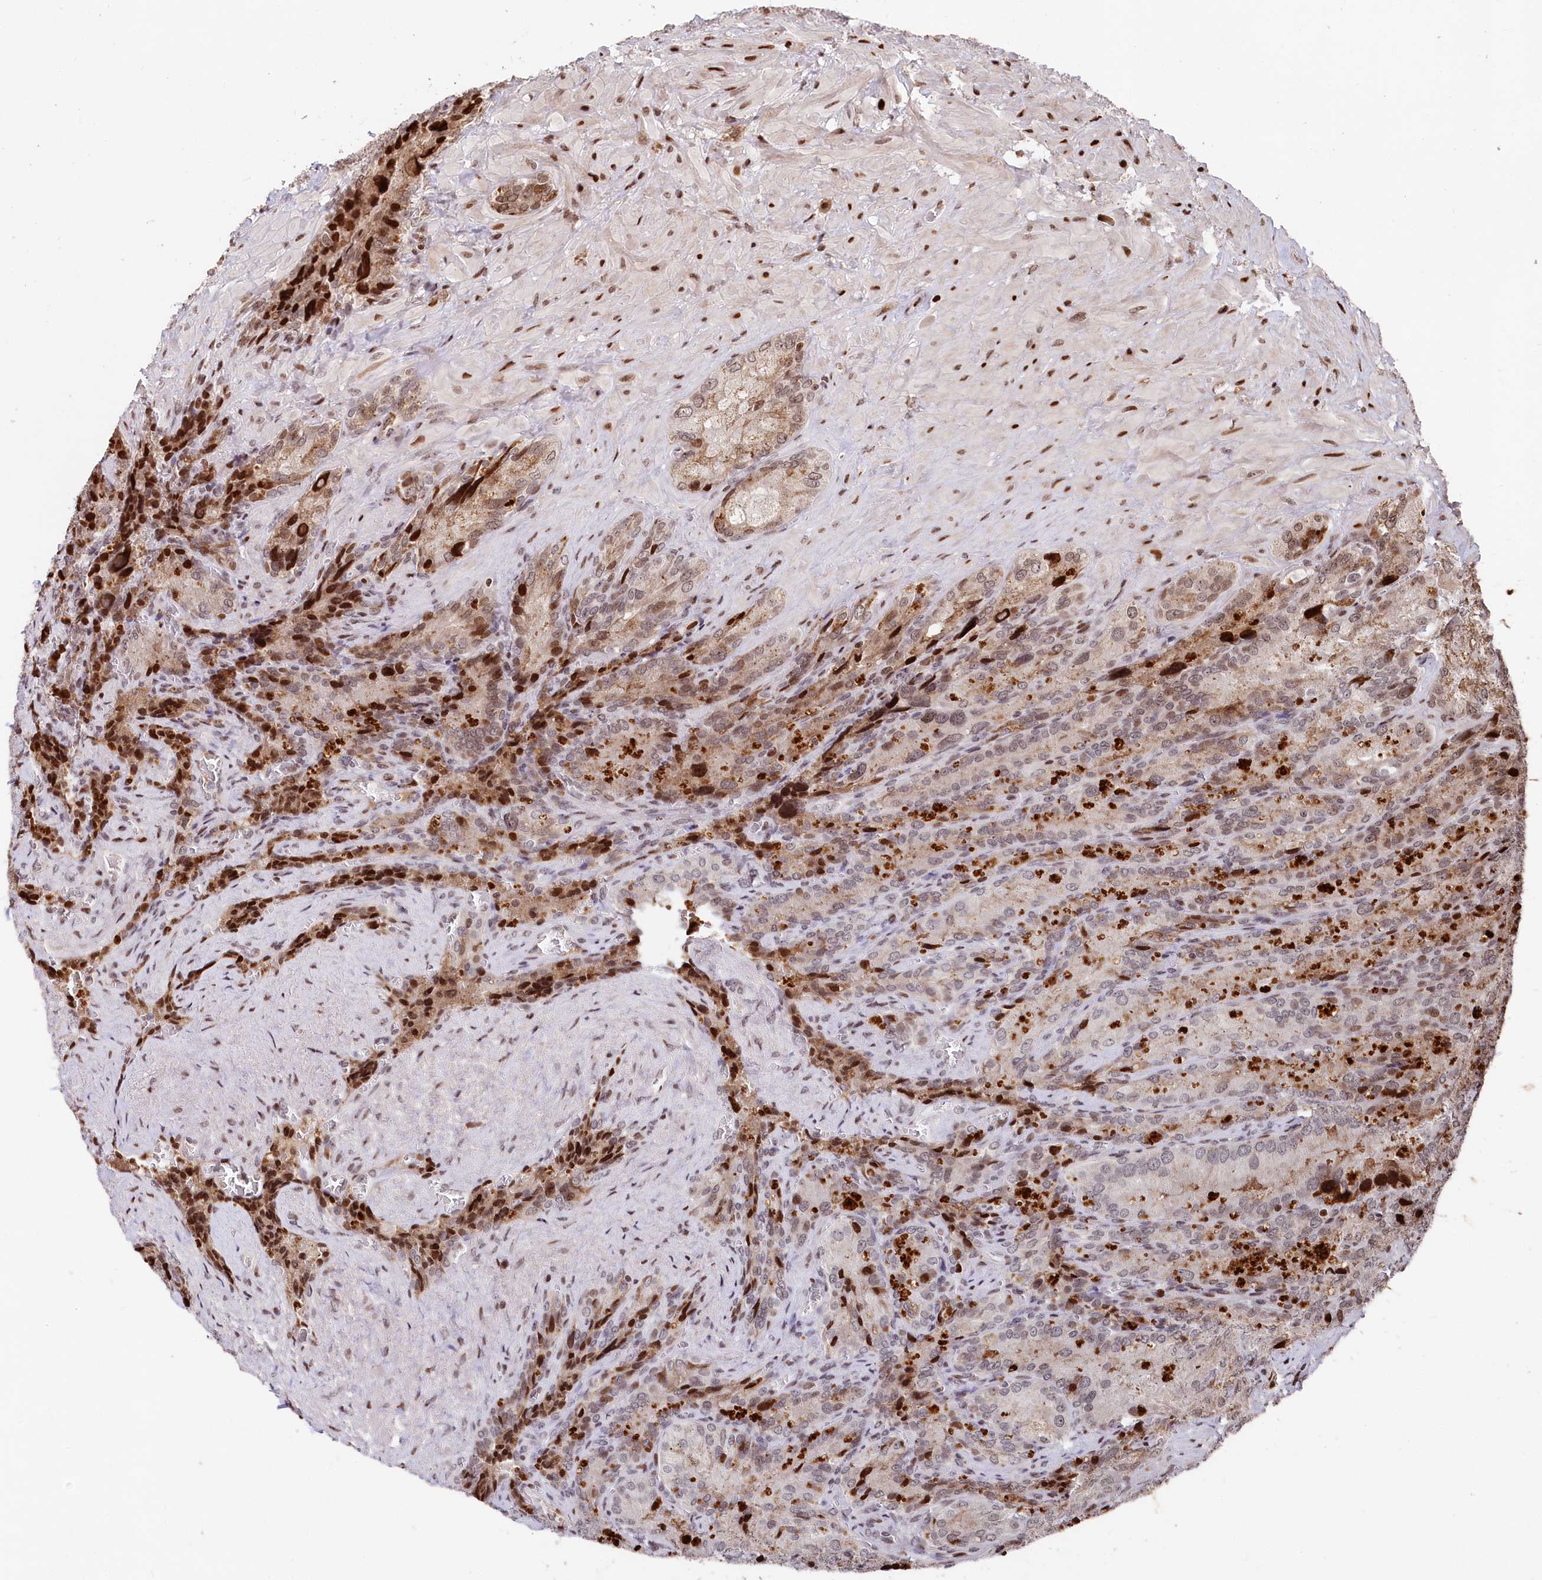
{"staining": {"intensity": "strong", "quantity": "<25%", "location": "cytoplasmic/membranous,nuclear"}, "tissue": "seminal vesicle", "cell_type": "Glandular cells", "image_type": "normal", "snomed": [{"axis": "morphology", "description": "Normal tissue, NOS"}, {"axis": "topography", "description": "Seminal veicle"}], "caption": "Immunohistochemical staining of normal human seminal vesicle exhibits strong cytoplasmic/membranous,nuclear protein staining in approximately <25% of glandular cells. (Brightfield microscopy of DAB IHC at high magnification).", "gene": "MCF2L2", "patient": {"sex": "male", "age": 62}}